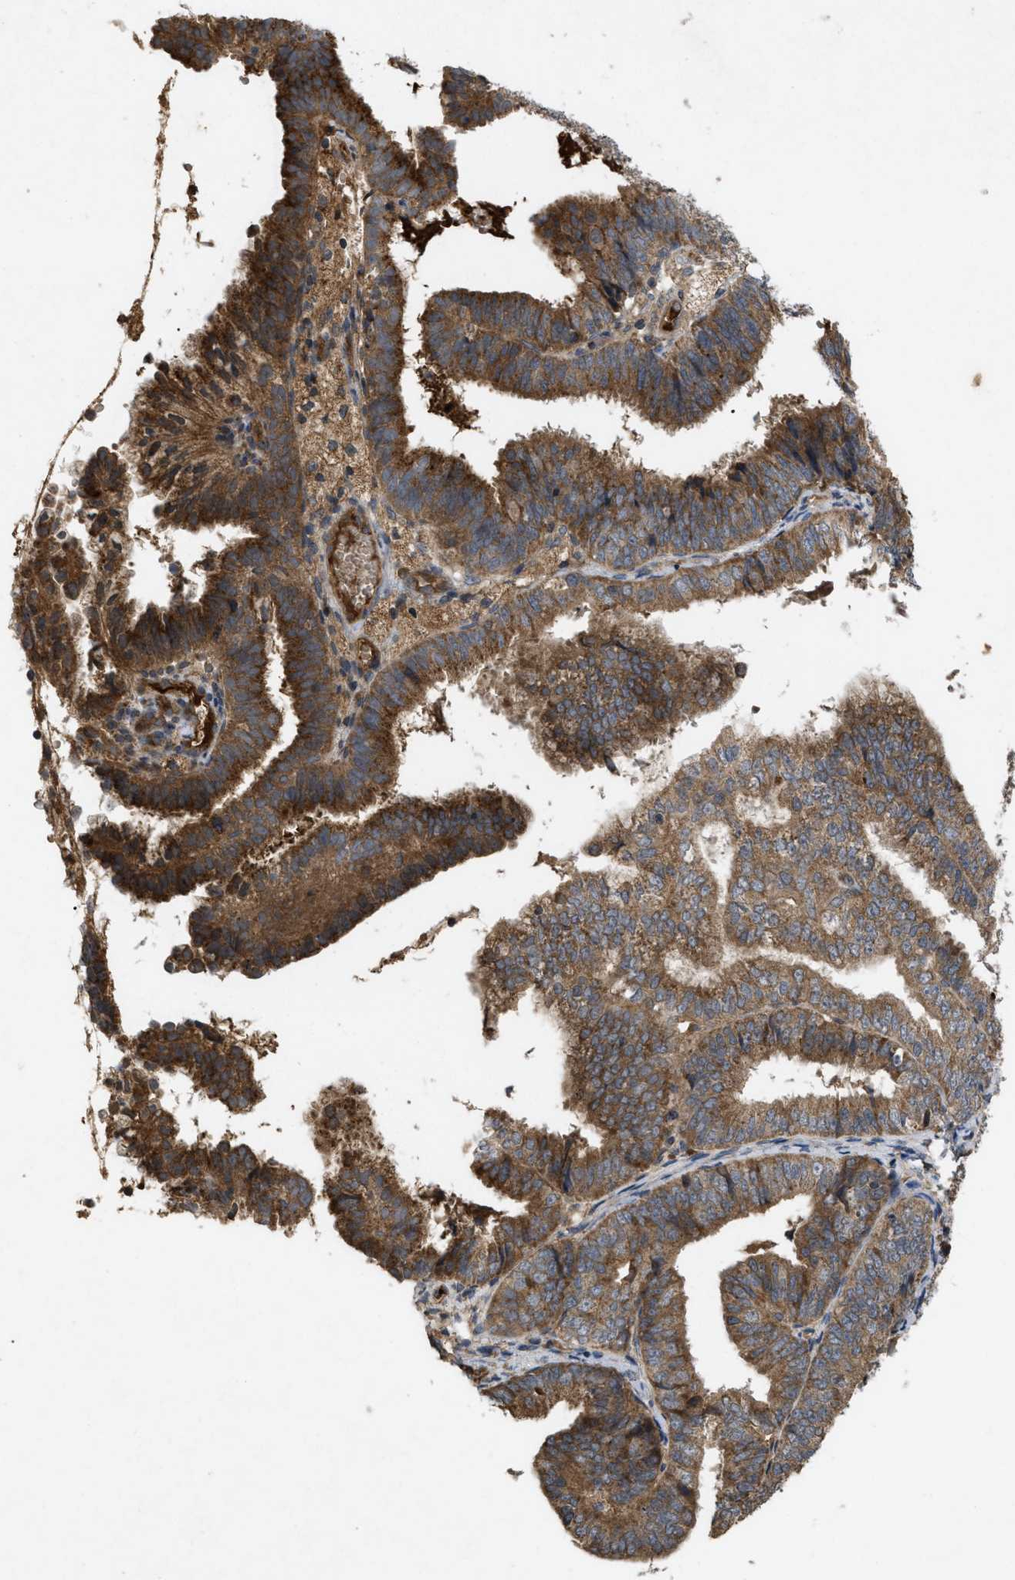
{"staining": {"intensity": "moderate", "quantity": ">75%", "location": "cytoplasmic/membranous"}, "tissue": "endometrial cancer", "cell_type": "Tumor cells", "image_type": "cancer", "snomed": [{"axis": "morphology", "description": "Adenocarcinoma, NOS"}, {"axis": "topography", "description": "Endometrium"}], "caption": "Immunohistochemical staining of endometrial cancer reveals medium levels of moderate cytoplasmic/membranous positivity in about >75% of tumor cells.", "gene": "RAB2A", "patient": {"sex": "female", "age": 63}}